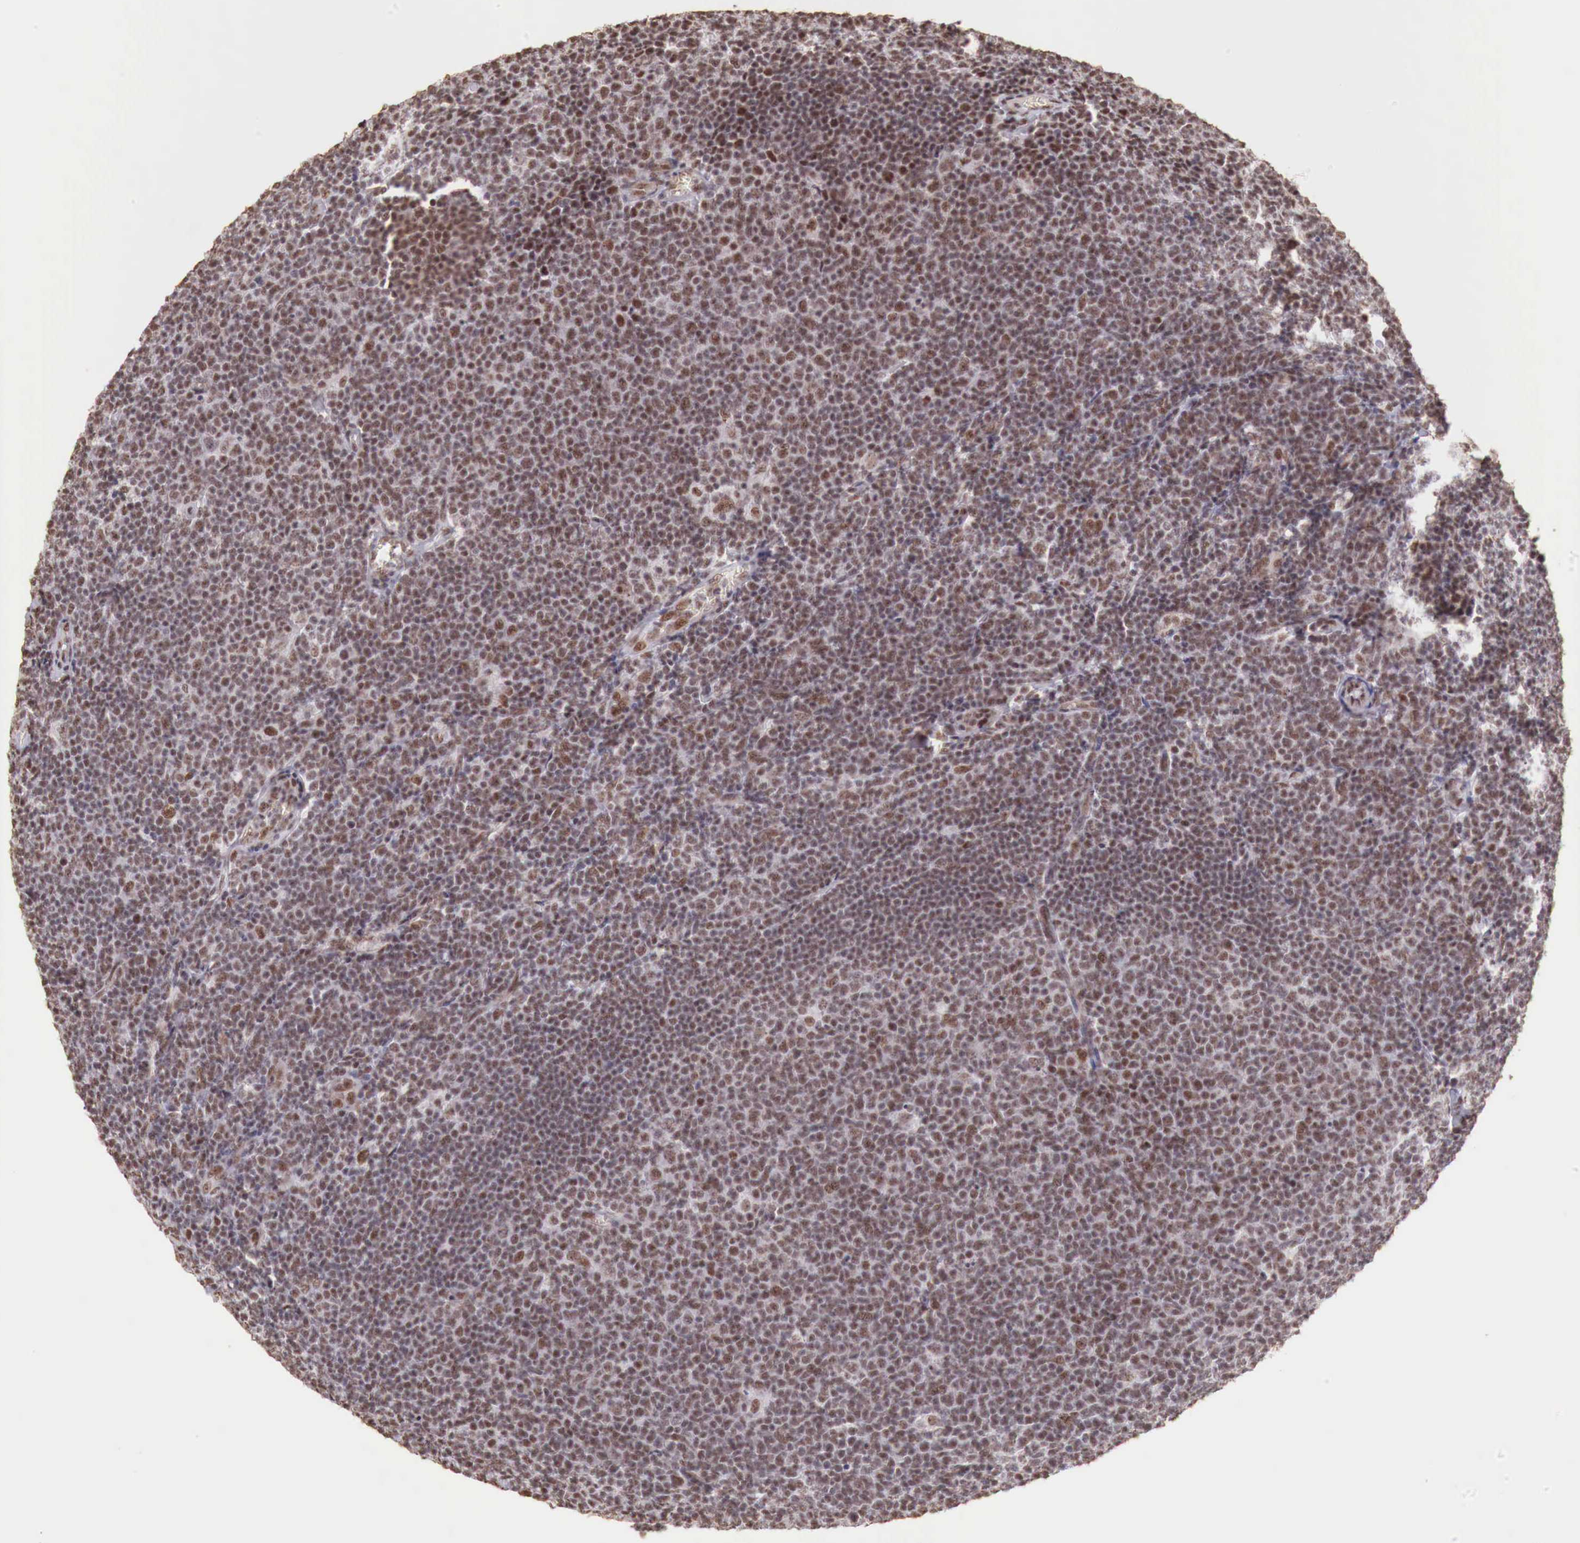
{"staining": {"intensity": "moderate", "quantity": ">75%", "location": "nuclear"}, "tissue": "lymphoma", "cell_type": "Tumor cells", "image_type": "cancer", "snomed": [{"axis": "morphology", "description": "Malignant lymphoma, non-Hodgkin's type, Low grade"}, {"axis": "topography", "description": "Lymph node"}], "caption": "The image reveals immunohistochemical staining of malignant lymphoma, non-Hodgkin's type (low-grade). There is moderate nuclear expression is appreciated in approximately >75% of tumor cells.", "gene": "FOXP2", "patient": {"sex": "male", "age": 74}}